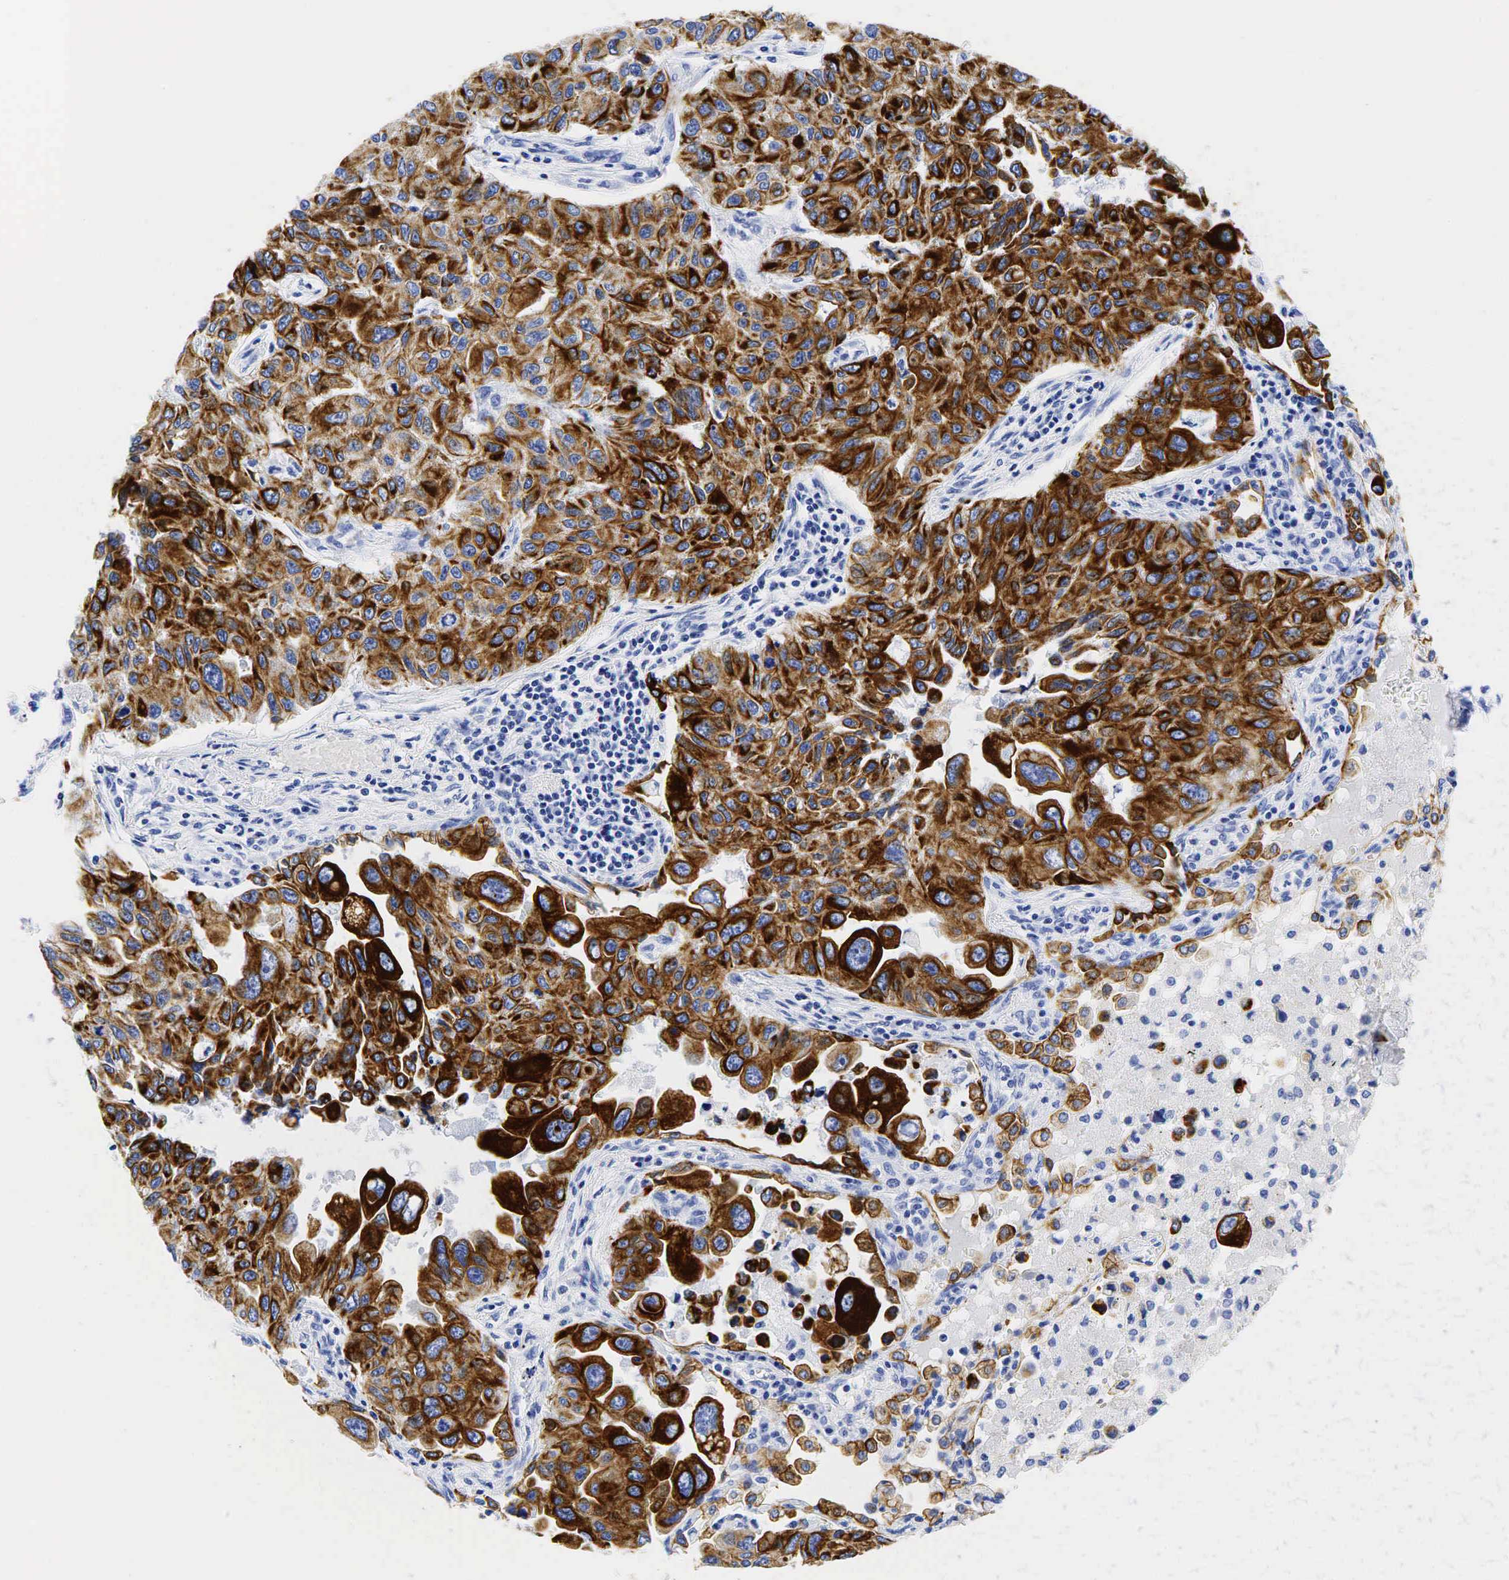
{"staining": {"intensity": "strong", "quantity": ">75%", "location": "cytoplasmic/membranous"}, "tissue": "lung cancer", "cell_type": "Tumor cells", "image_type": "cancer", "snomed": [{"axis": "morphology", "description": "Adenocarcinoma, NOS"}, {"axis": "topography", "description": "Lung"}], "caption": "IHC of adenocarcinoma (lung) shows high levels of strong cytoplasmic/membranous expression in about >75% of tumor cells.", "gene": "KRT19", "patient": {"sex": "male", "age": 64}}